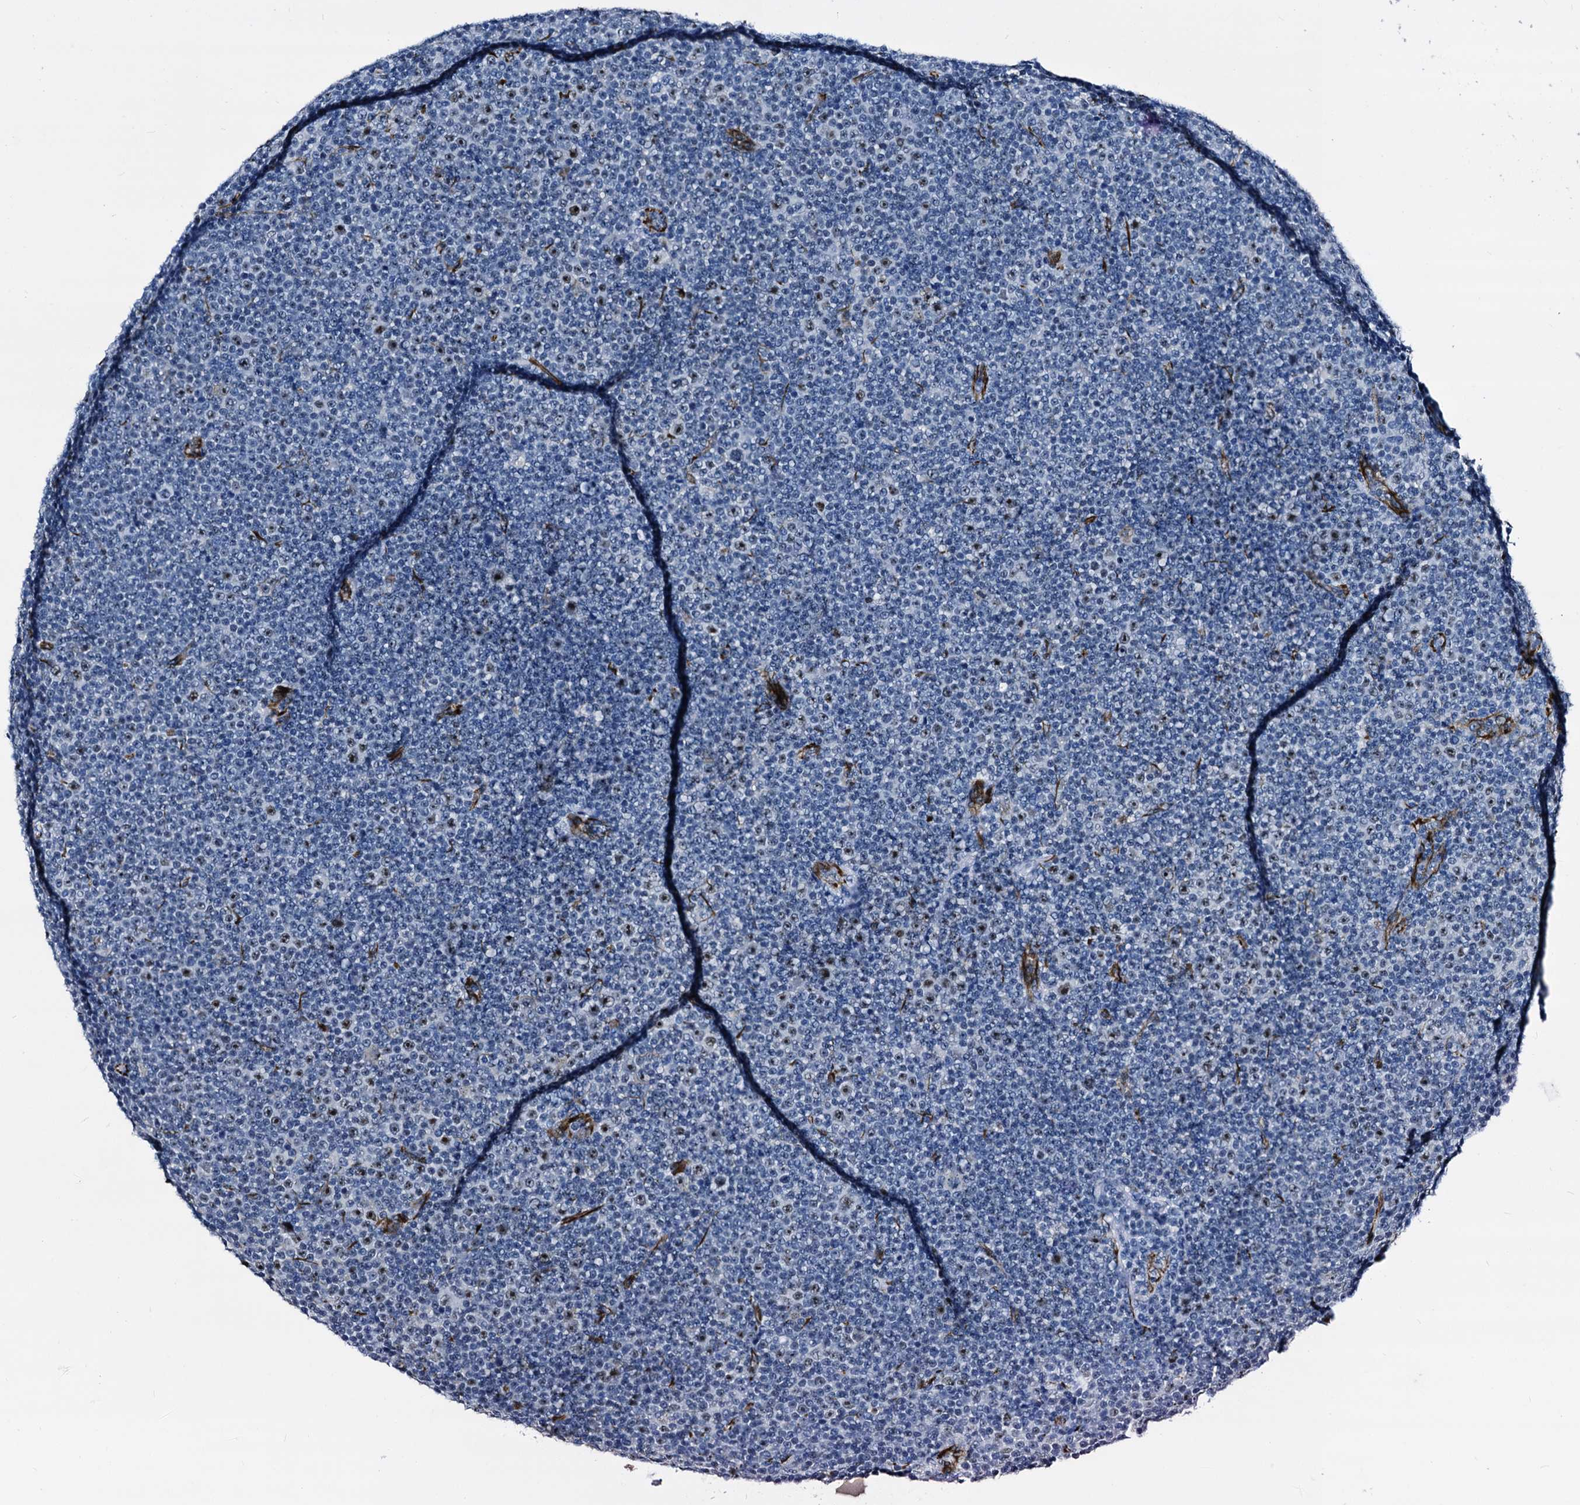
{"staining": {"intensity": "moderate", "quantity": "<25%", "location": "nuclear"}, "tissue": "lymphoma", "cell_type": "Tumor cells", "image_type": "cancer", "snomed": [{"axis": "morphology", "description": "Malignant lymphoma, non-Hodgkin's type, Low grade"}, {"axis": "topography", "description": "Lymph node"}], "caption": "Immunohistochemical staining of lymphoma displays low levels of moderate nuclear positivity in approximately <25% of tumor cells.", "gene": "EMG1", "patient": {"sex": "female", "age": 67}}